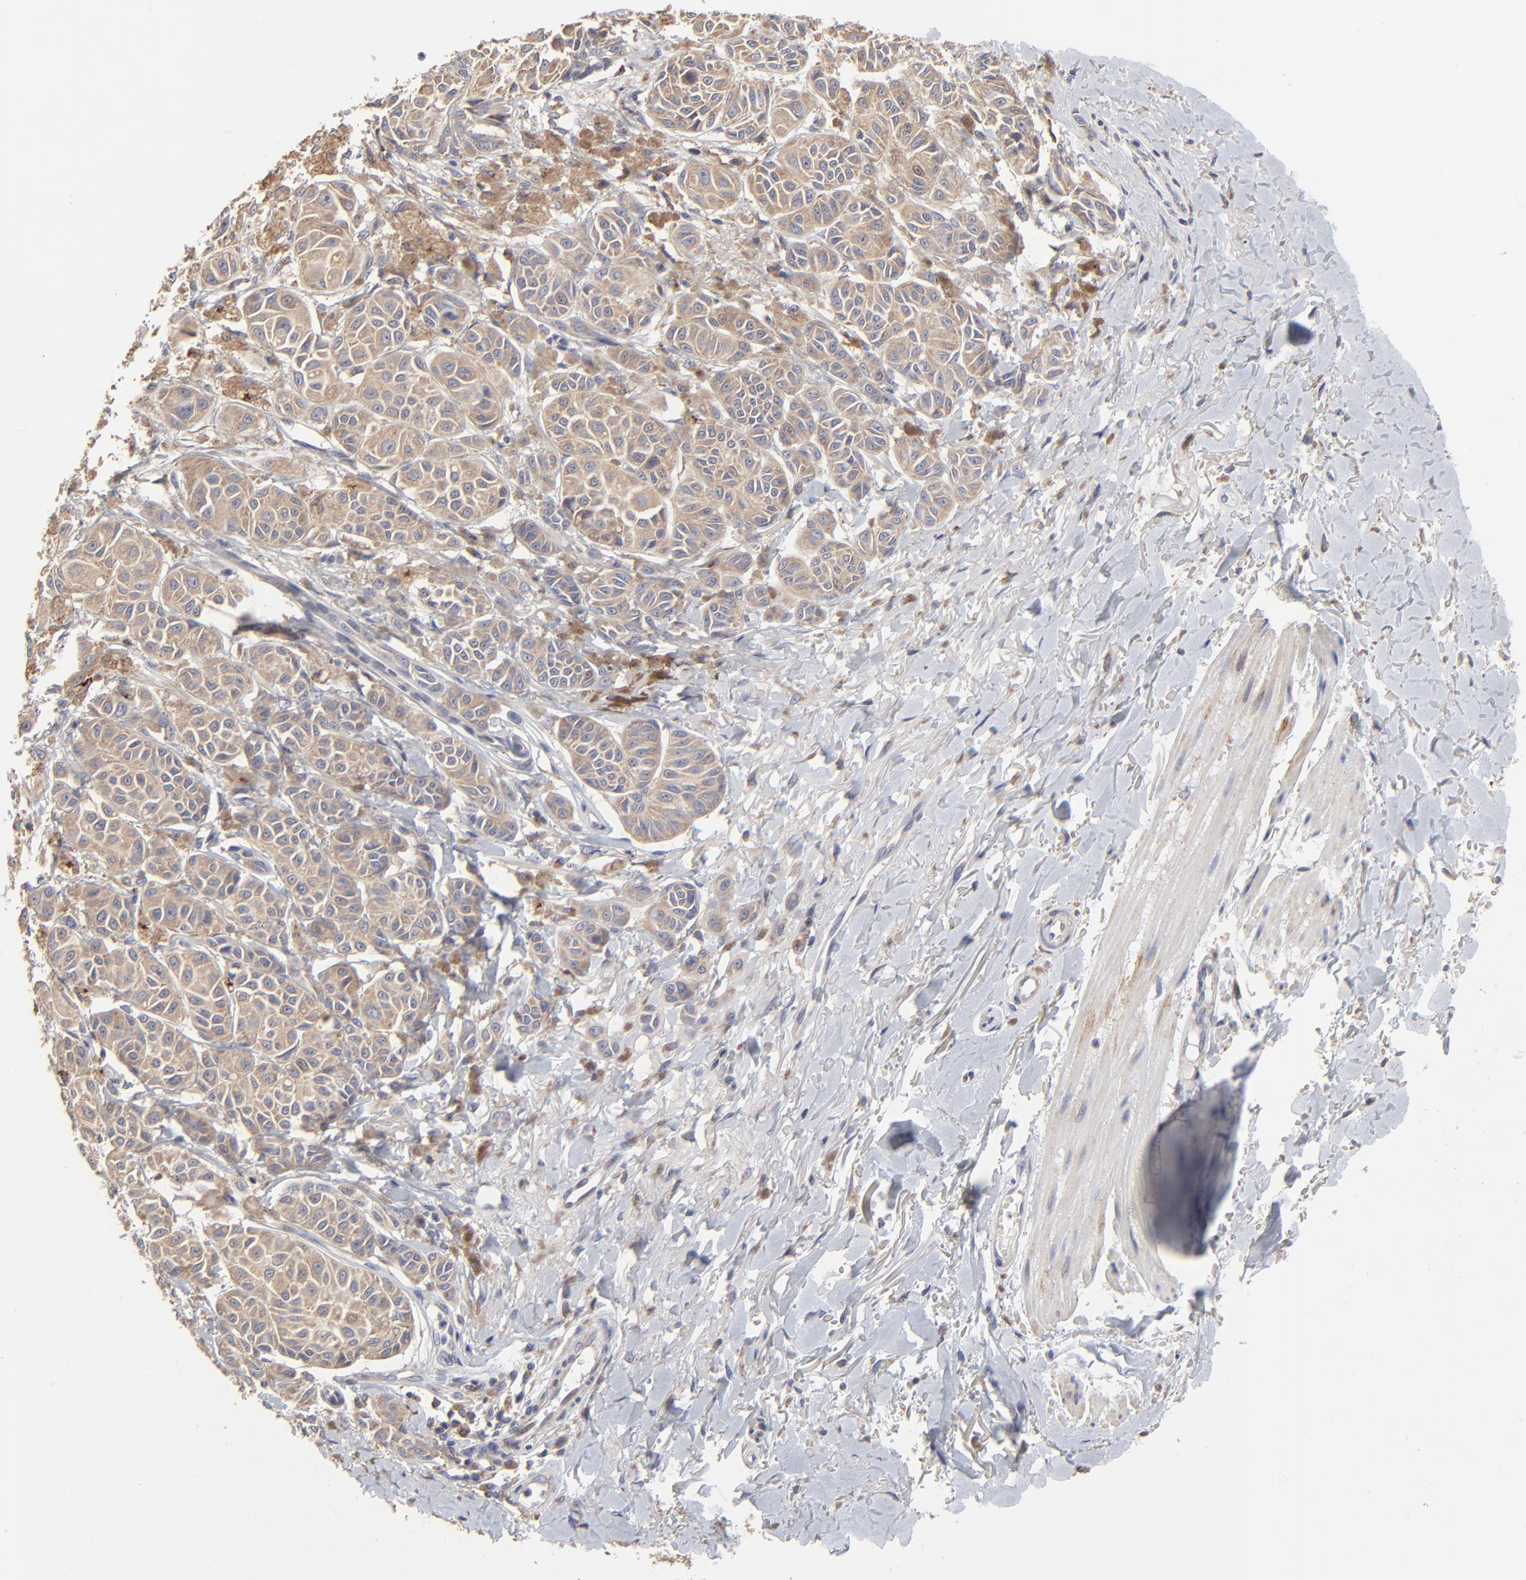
{"staining": {"intensity": "moderate", "quantity": ">75%", "location": "cytoplasmic/membranous"}, "tissue": "melanoma", "cell_type": "Tumor cells", "image_type": "cancer", "snomed": [{"axis": "morphology", "description": "Malignant melanoma, NOS"}, {"axis": "topography", "description": "Skin"}], "caption": "There is medium levels of moderate cytoplasmic/membranous positivity in tumor cells of melanoma, as demonstrated by immunohistochemical staining (brown color).", "gene": "ELP2", "patient": {"sex": "male", "age": 76}}